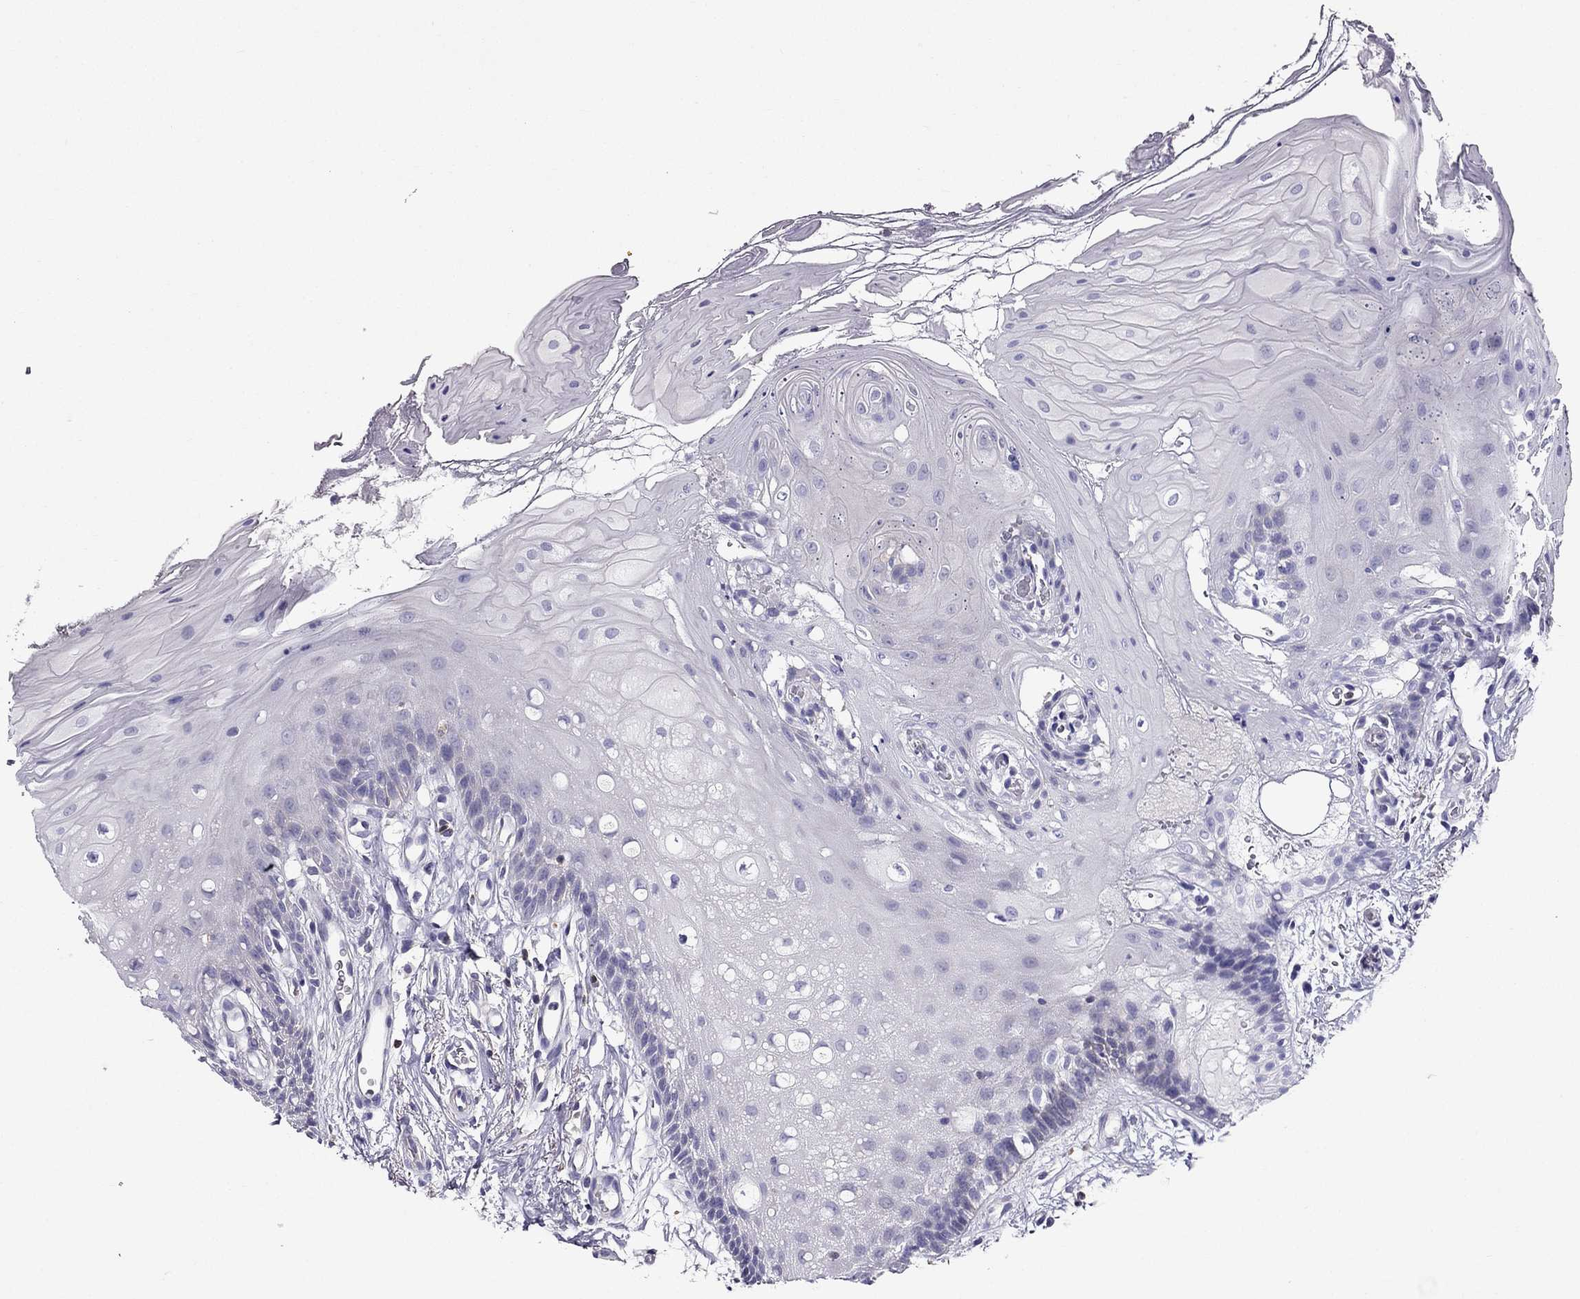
{"staining": {"intensity": "negative", "quantity": "none", "location": "none"}, "tissue": "oral mucosa", "cell_type": "Squamous epithelial cells", "image_type": "normal", "snomed": [{"axis": "morphology", "description": "Normal tissue, NOS"}, {"axis": "morphology", "description": "Squamous cell carcinoma, NOS"}, {"axis": "topography", "description": "Oral tissue"}, {"axis": "topography", "description": "Head-Neck"}], "caption": "The micrograph exhibits no significant staining in squamous epithelial cells of oral mucosa.", "gene": "AAK1", "patient": {"sex": "male", "age": 69}}